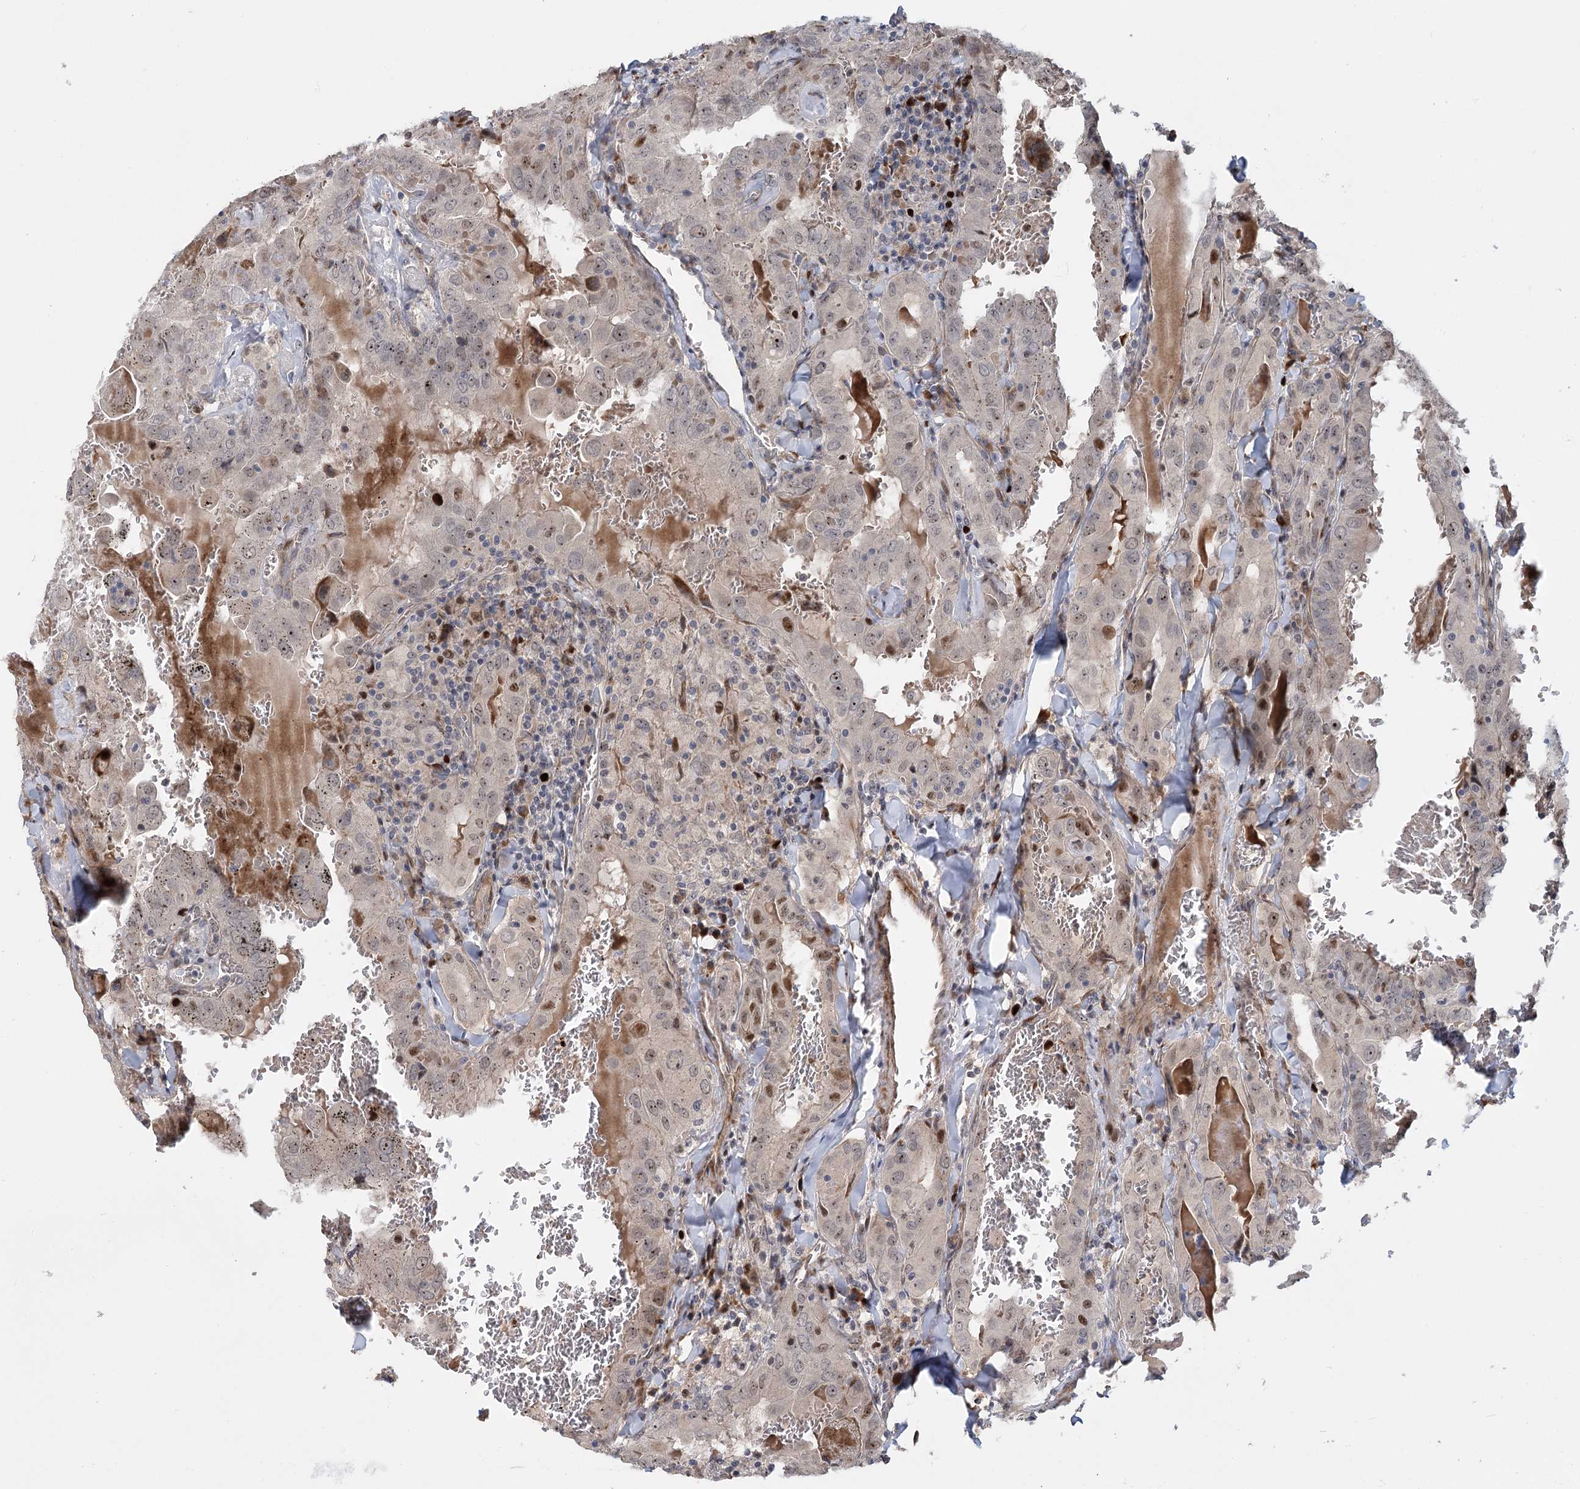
{"staining": {"intensity": "moderate", "quantity": "<25%", "location": "nuclear"}, "tissue": "thyroid cancer", "cell_type": "Tumor cells", "image_type": "cancer", "snomed": [{"axis": "morphology", "description": "Papillary adenocarcinoma, NOS"}, {"axis": "topography", "description": "Thyroid gland"}], "caption": "Moderate nuclear staining is identified in approximately <25% of tumor cells in thyroid cancer (papillary adenocarcinoma). The protein is shown in brown color, while the nuclei are stained blue.", "gene": "PIK3C2A", "patient": {"sex": "female", "age": 72}}